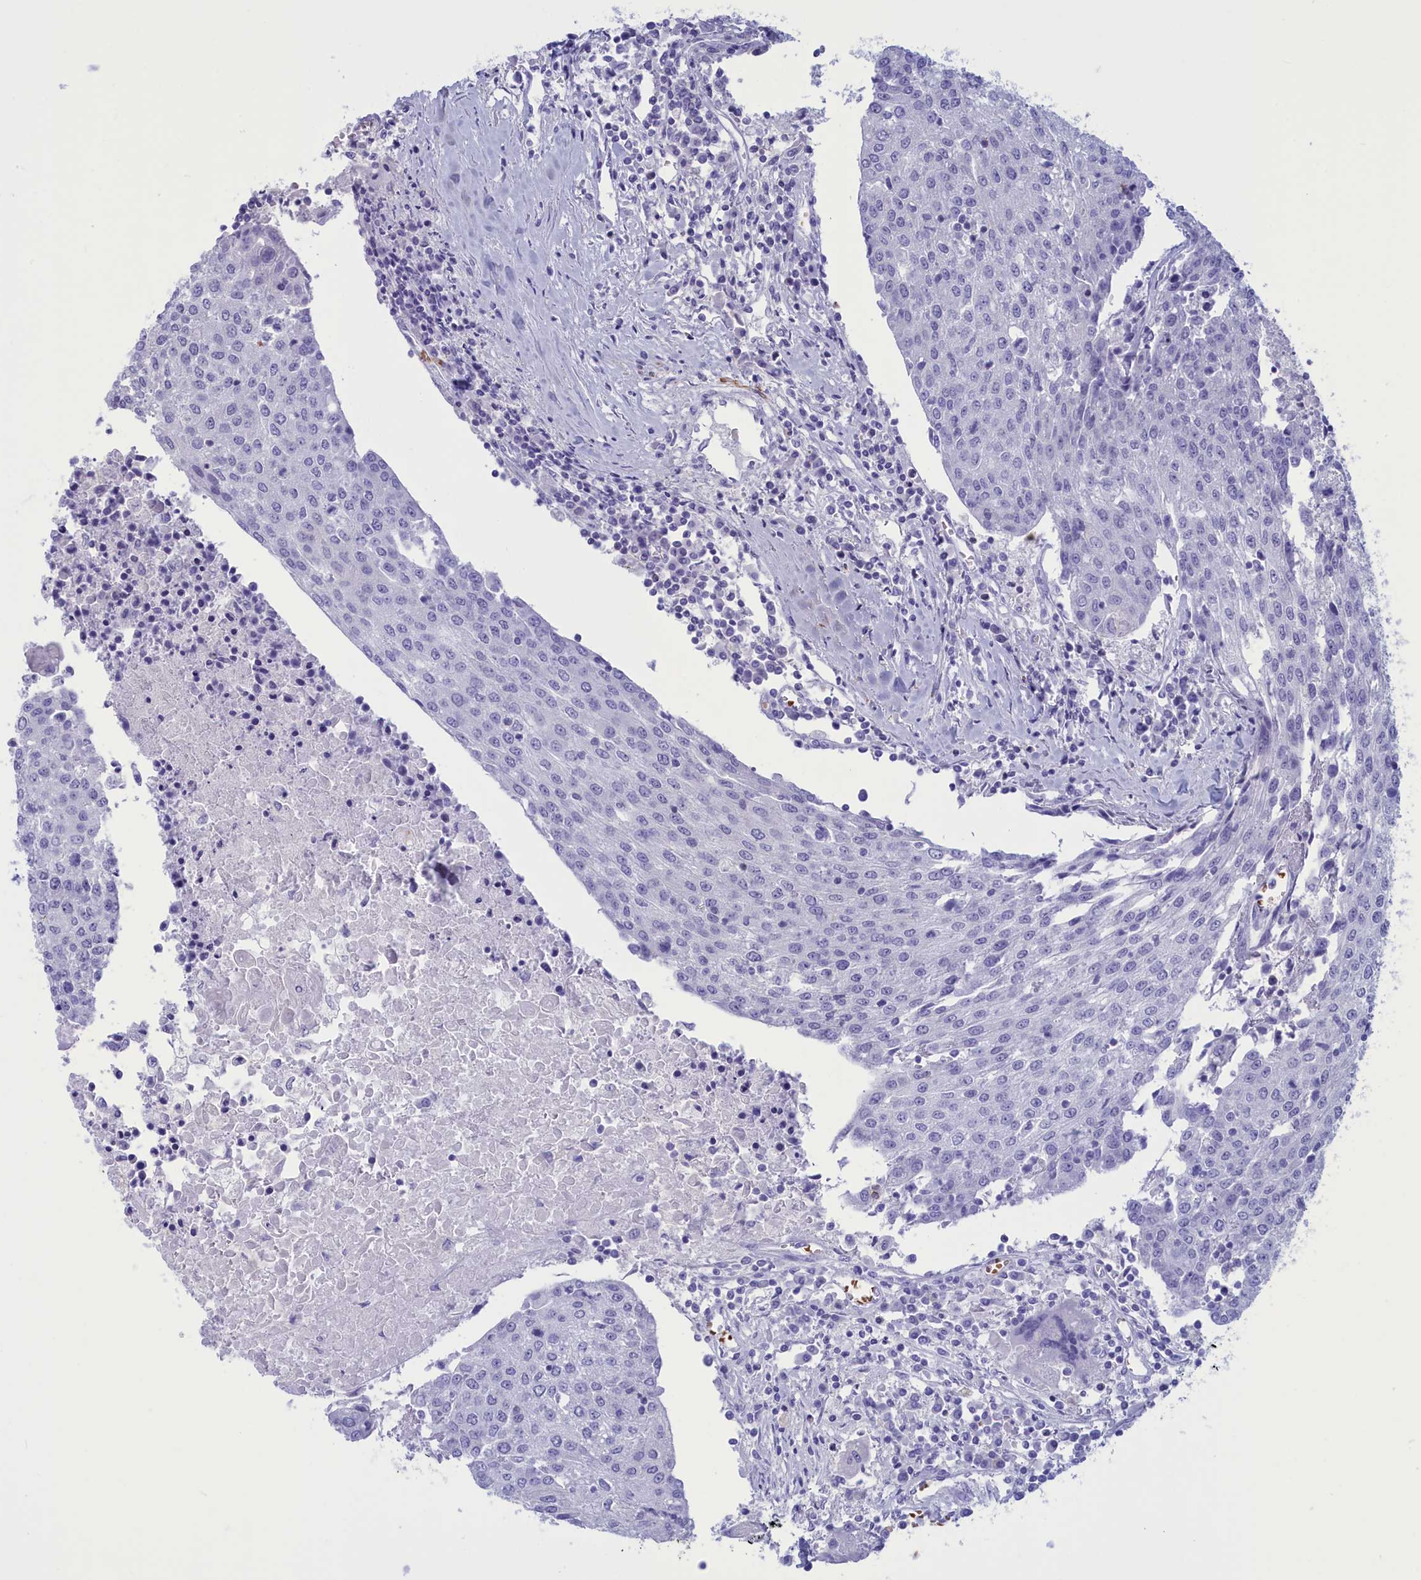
{"staining": {"intensity": "negative", "quantity": "none", "location": "none"}, "tissue": "urothelial cancer", "cell_type": "Tumor cells", "image_type": "cancer", "snomed": [{"axis": "morphology", "description": "Urothelial carcinoma, High grade"}, {"axis": "topography", "description": "Urinary bladder"}], "caption": "DAB immunohistochemical staining of urothelial cancer shows no significant positivity in tumor cells.", "gene": "GAPDHS", "patient": {"sex": "female", "age": 85}}